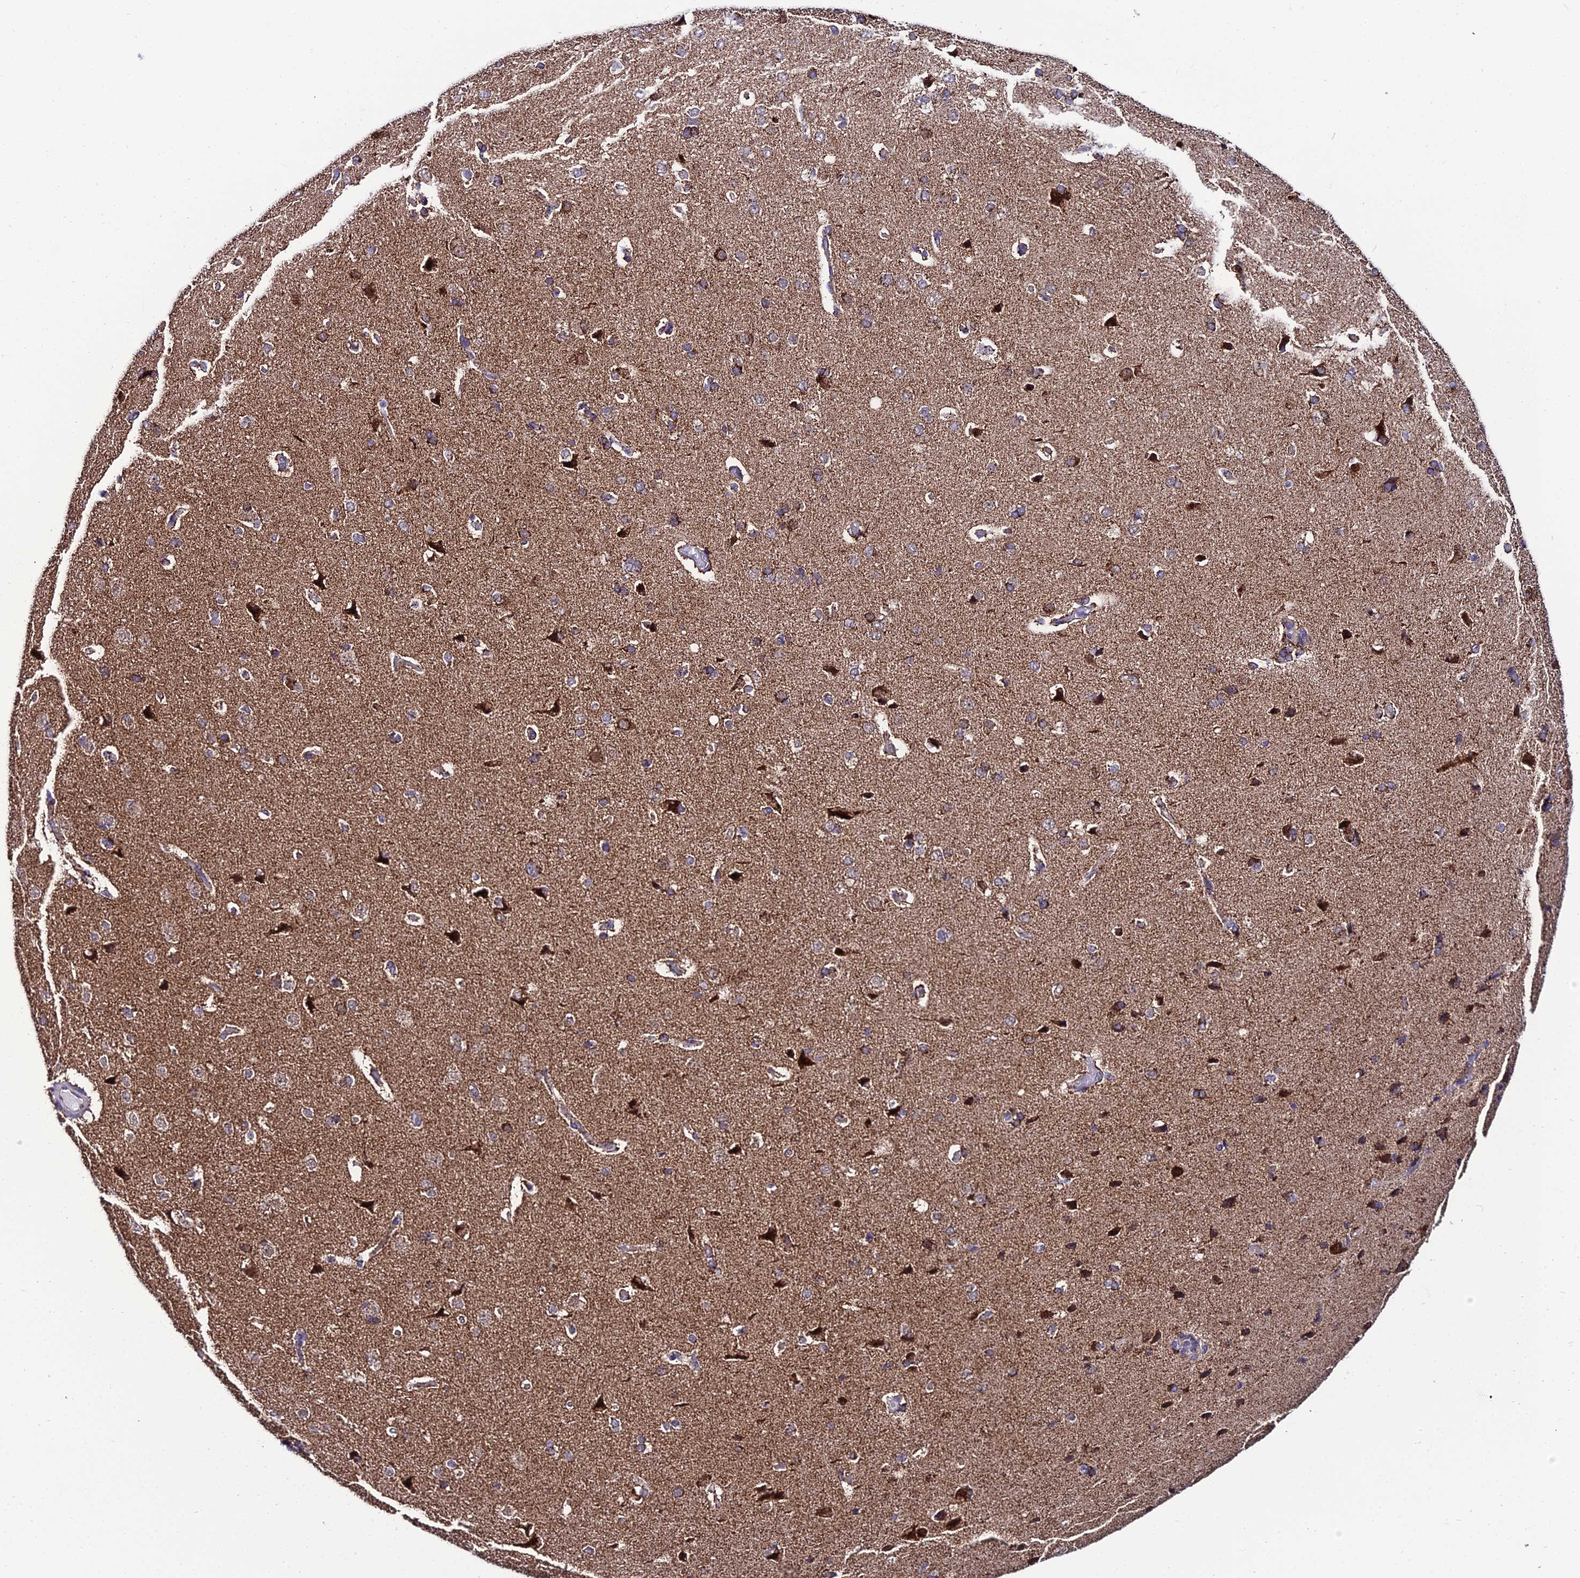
{"staining": {"intensity": "moderate", "quantity": "25%-75%", "location": "cytoplasmic/membranous"}, "tissue": "cerebral cortex", "cell_type": "Endothelial cells", "image_type": "normal", "snomed": [{"axis": "morphology", "description": "Normal tissue, NOS"}, {"axis": "topography", "description": "Cerebral cortex"}], "caption": "About 25%-75% of endothelial cells in normal cerebral cortex reveal moderate cytoplasmic/membranous protein staining as visualized by brown immunohistochemical staining.", "gene": "PSMD2", "patient": {"sex": "male", "age": 62}}